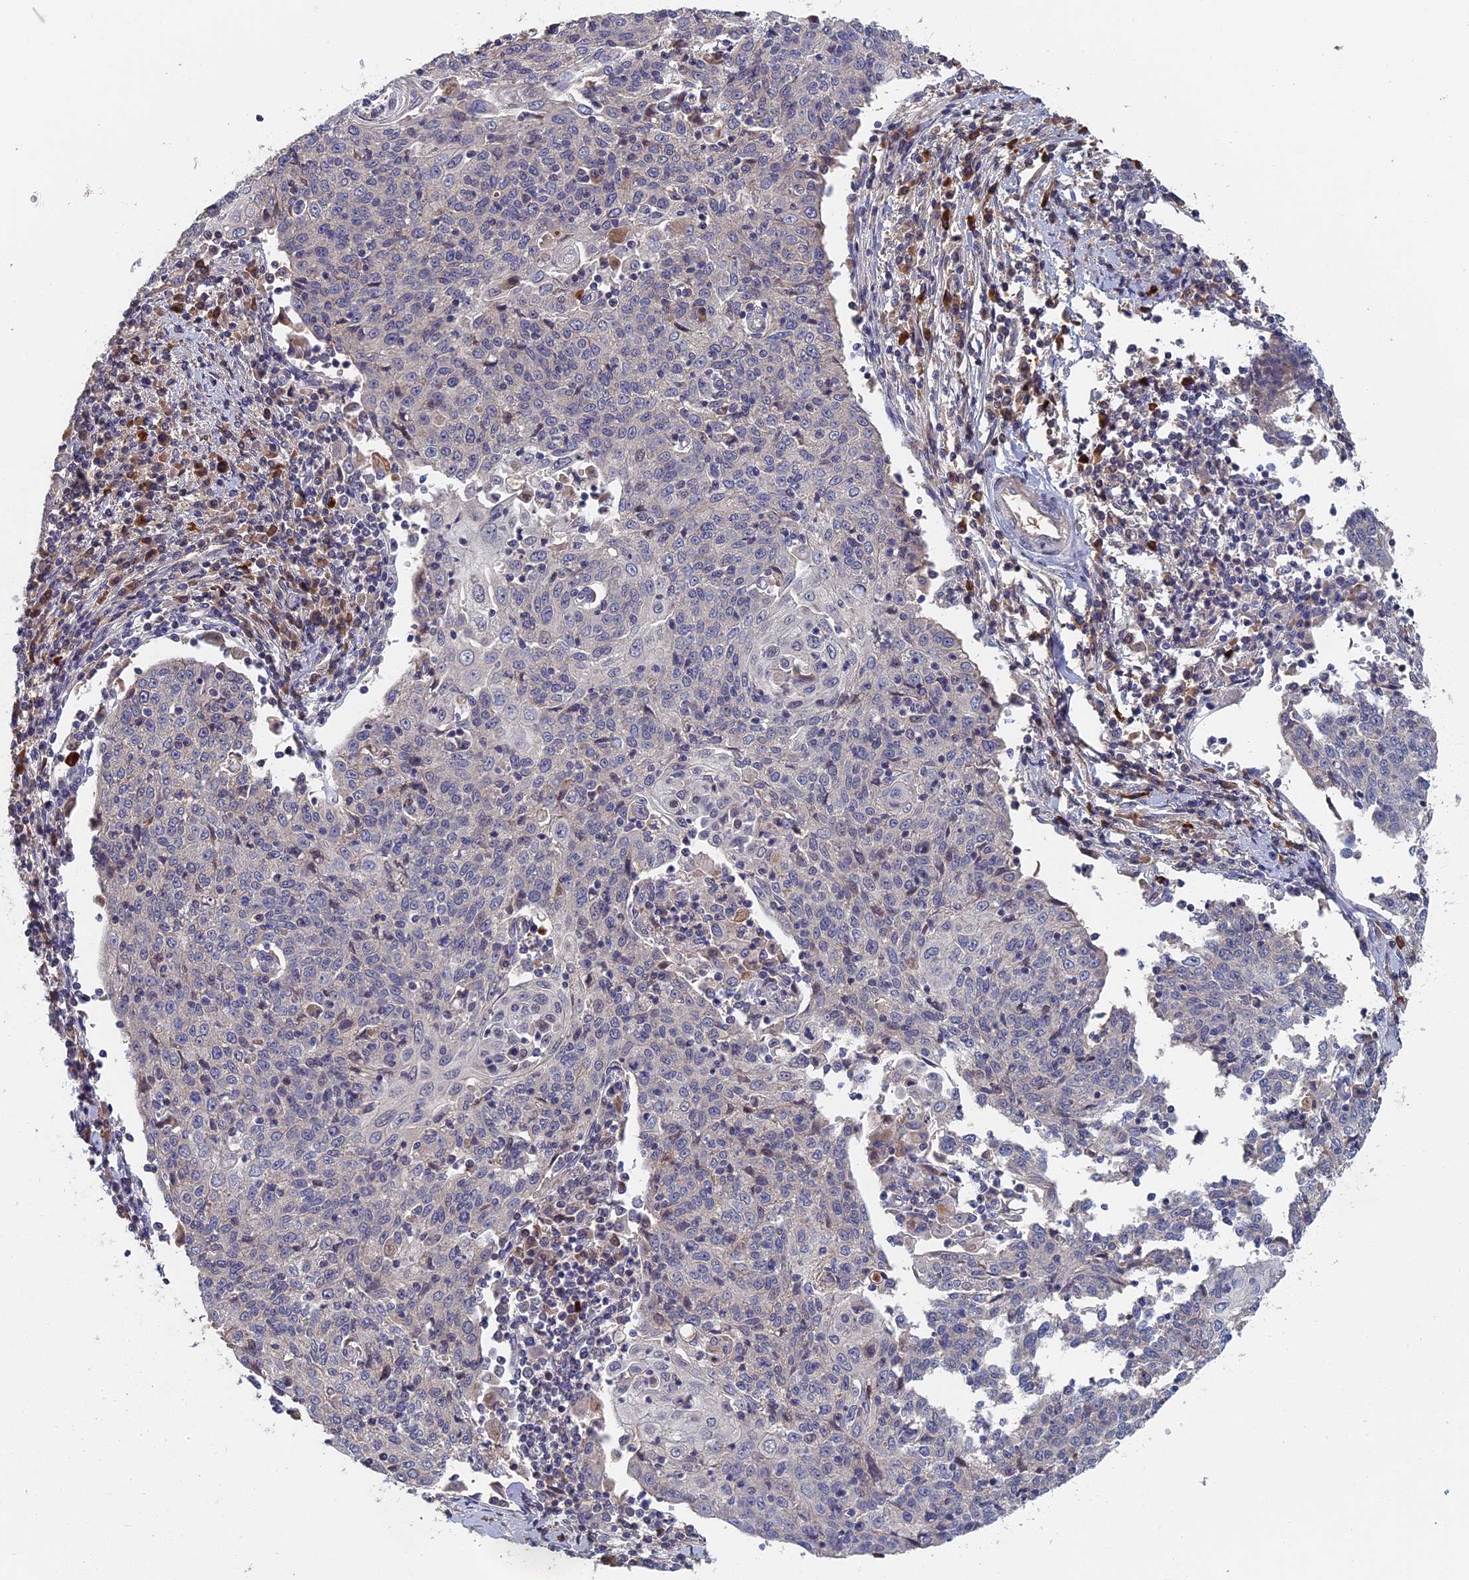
{"staining": {"intensity": "negative", "quantity": "none", "location": "none"}, "tissue": "cervical cancer", "cell_type": "Tumor cells", "image_type": "cancer", "snomed": [{"axis": "morphology", "description": "Squamous cell carcinoma, NOS"}, {"axis": "topography", "description": "Cervix"}], "caption": "There is no significant expression in tumor cells of cervical squamous cell carcinoma.", "gene": "SLC33A1", "patient": {"sex": "female", "age": 48}}